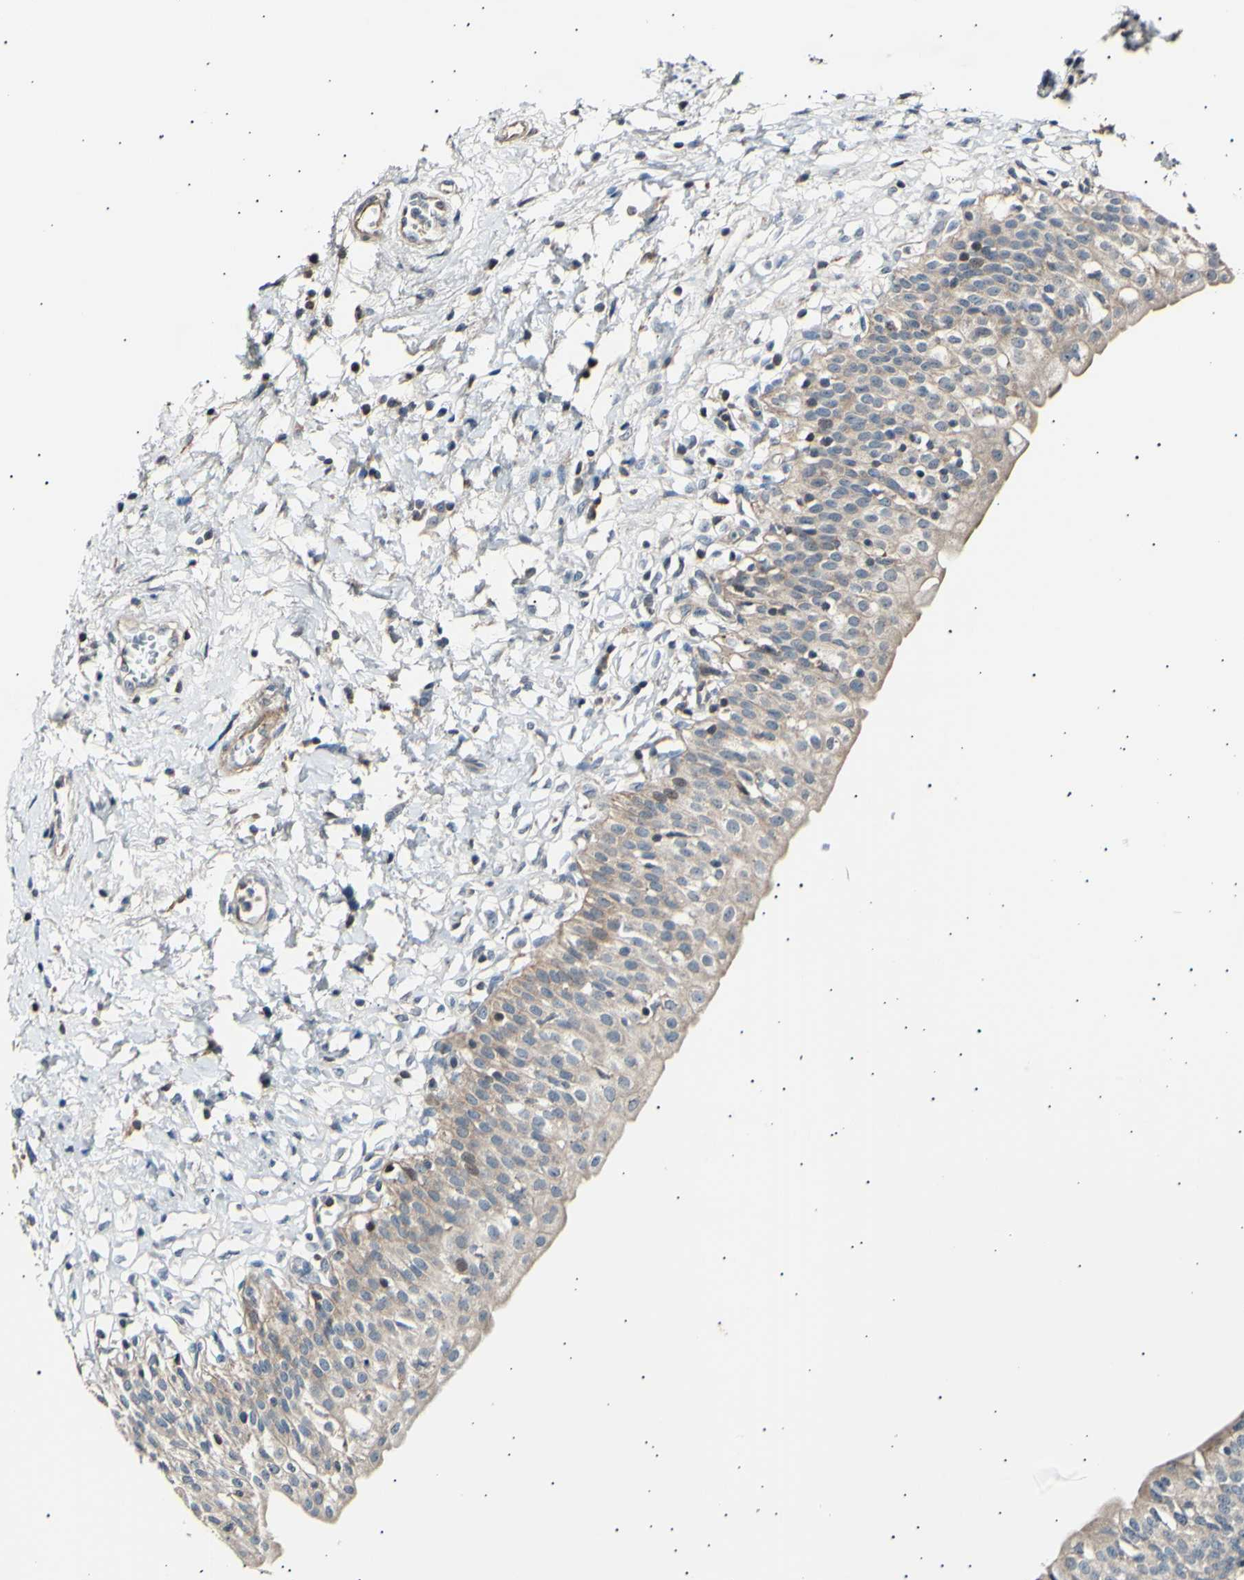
{"staining": {"intensity": "weak", "quantity": ">75%", "location": "none"}, "tissue": "urinary bladder", "cell_type": "Urothelial cells", "image_type": "normal", "snomed": [{"axis": "morphology", "description": "Normal tissue, NOS"}, {"axis": "topography", "description": "Urinary bladder"}], "caption": "IHC photomicrograph of benign human urinary bladder stained for a protein (brown), which demonstrates low levels of weak None expression in approximately >75% of urothelial cells.", "gene": "ITGA6", "patient": {"sex": "male", "age": 55}}